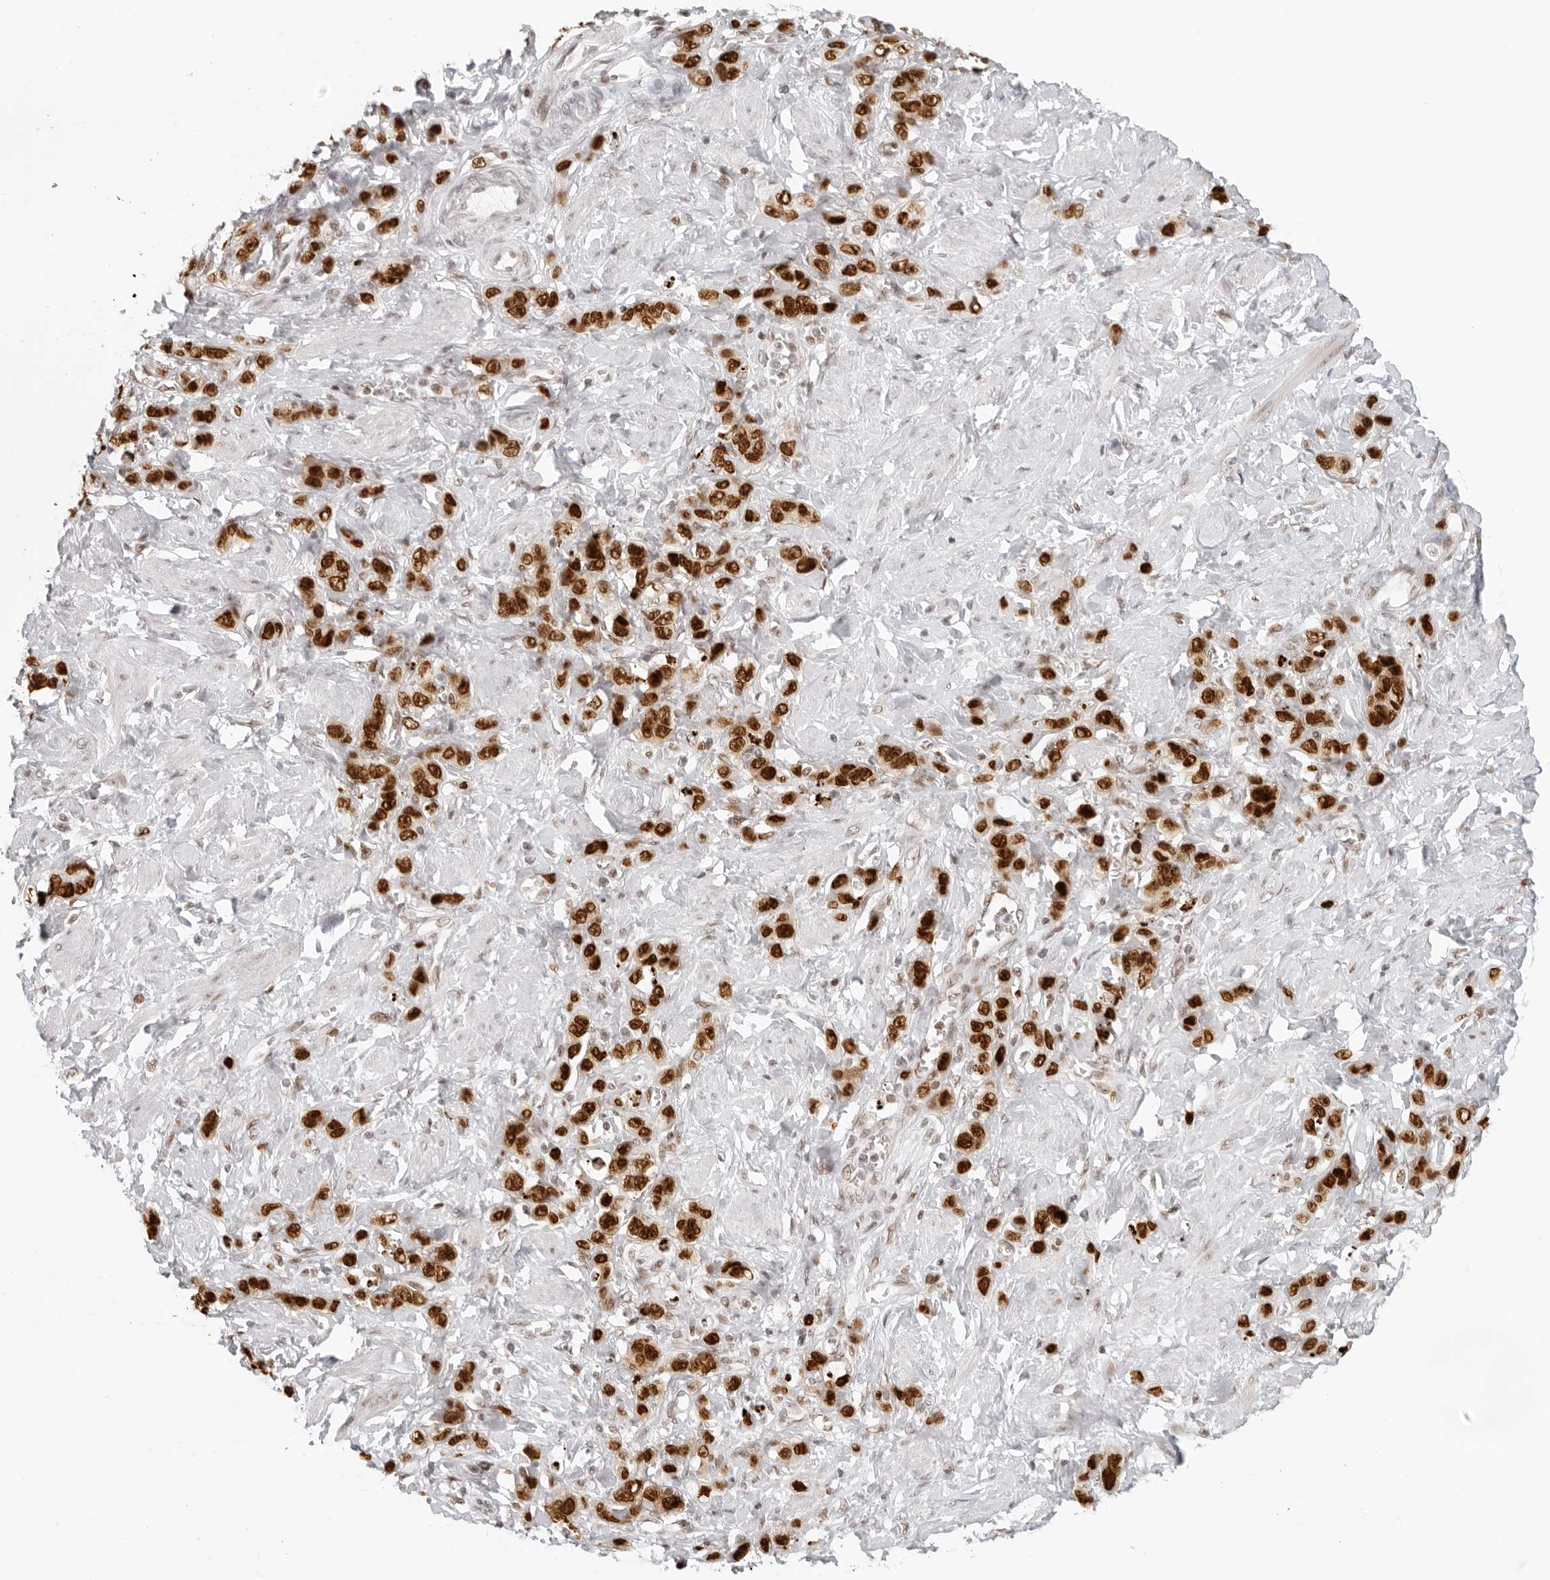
{"staining": {"intensity": "strong", "quantity": ">75%", "location": "nuclear"}, "tissue": "stomach cancer", "cell_type": "Tumor cells", "image_type": "cancer", "snomed": [{"axis": "morphology", "description": "Adenocarcinoma, NOS"}, {"axis": "topography", "description": "Stomach"}], "caption": "Protein expression analysis of stomach adenocarcinoma exhibits strong nuclear positivity in approximately >75% of tumor cells.", "gene": "RCC1", "patient": {"sex": "male", "age": 82}}